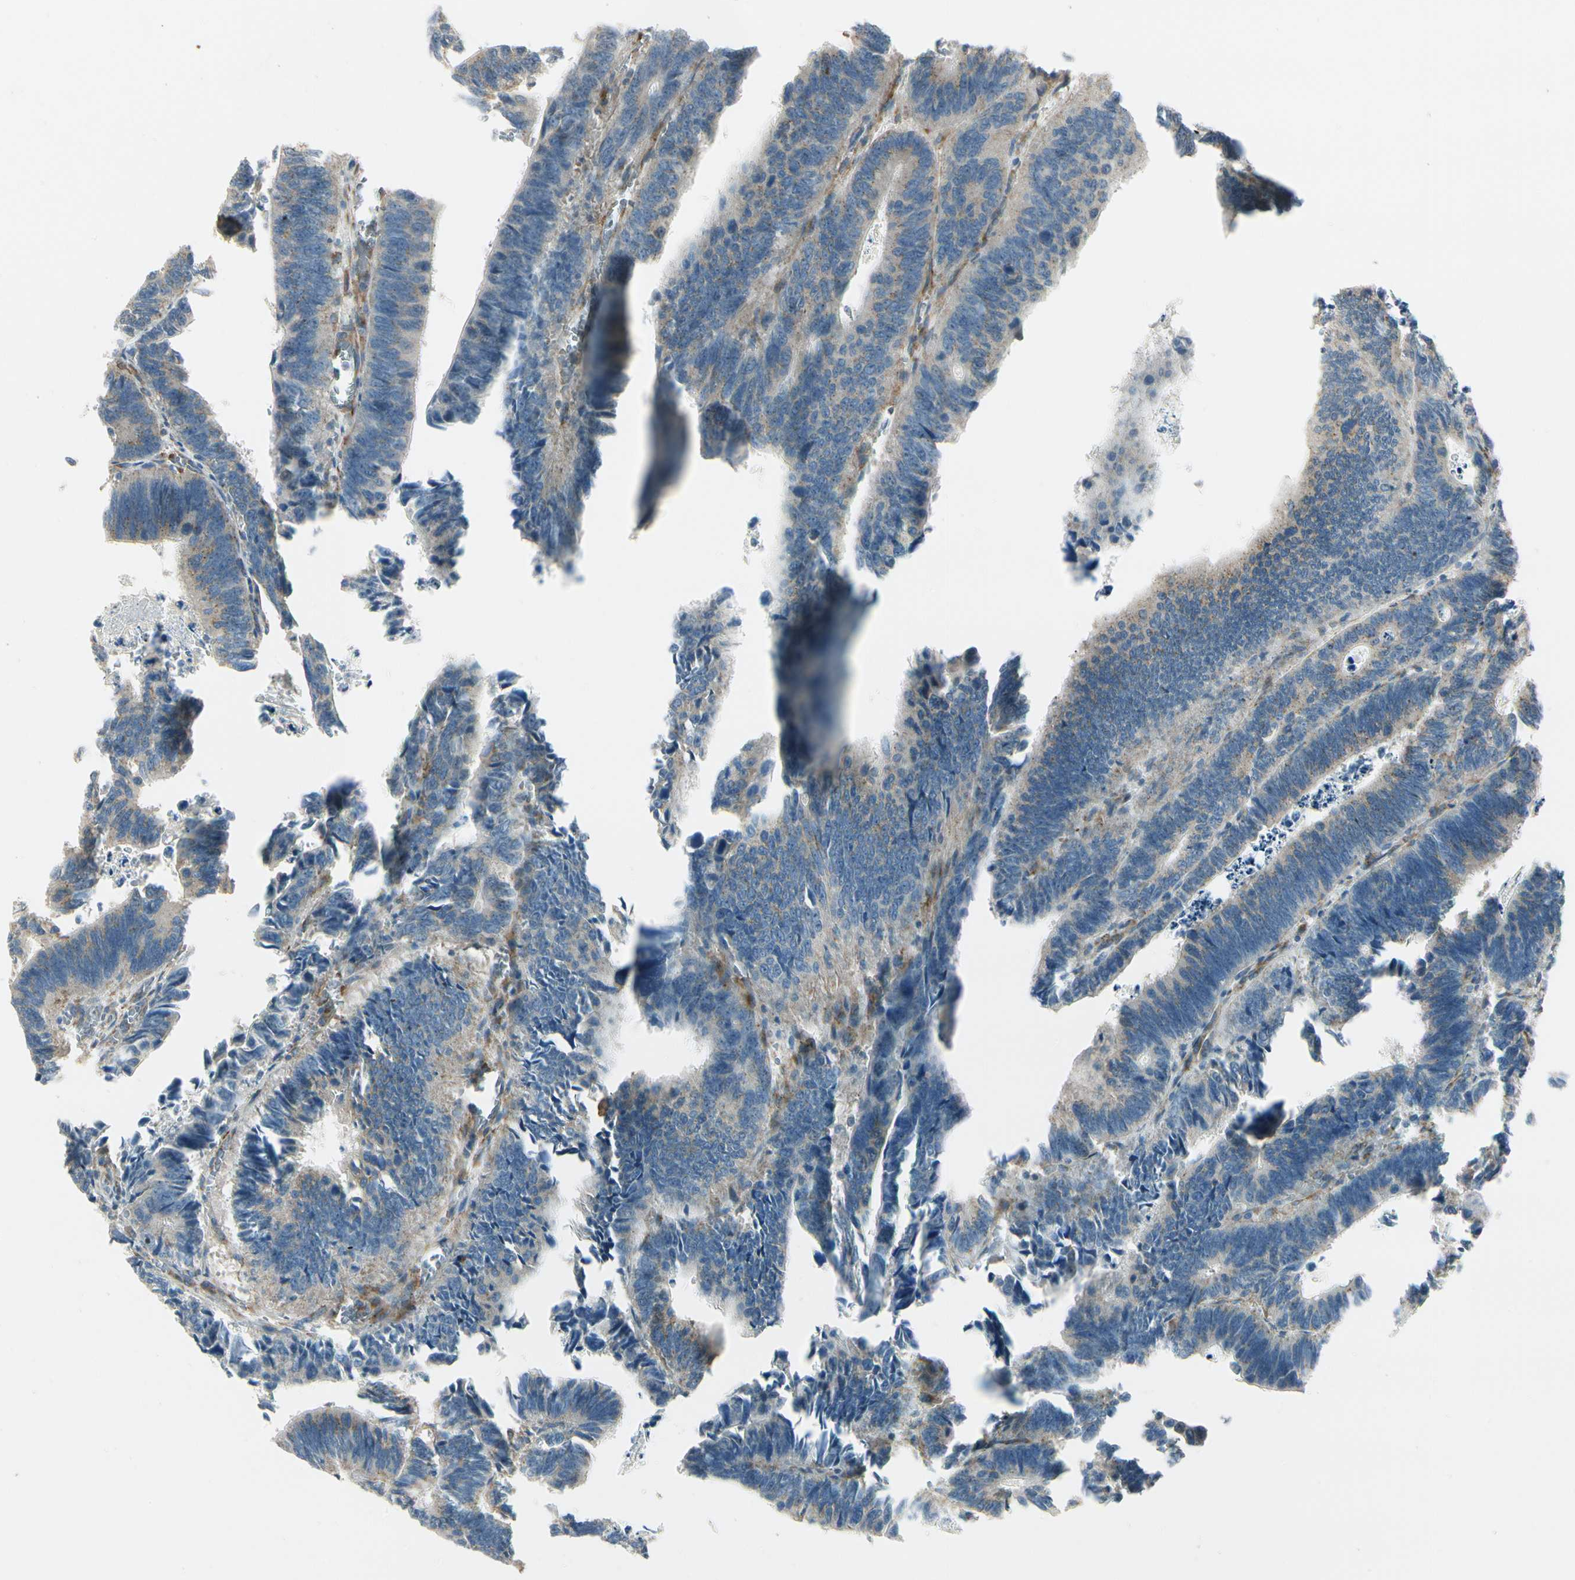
{"staining": {"intensity": "weak", "quantity": ">75%", "location": "cytoplasmic/membranous"}, "tissue": "colorectal cancer", "cell_type": "Tumor cells", "image_type": "cancer", "snomed": [{"axis": "morphology", "description": "Adenocarcinoma, NOS"}, {"axis": "topography", "description": "Colon"}], "caption": "This is an image of immunohistochemistry (IHC) staining of adenocarcinoma (colorectal), which shows weak staining in the cytoplasmic/membranous of tumor cells.", "gene": "MANSC1", "patient": {"sex": "male", "age": 72}}